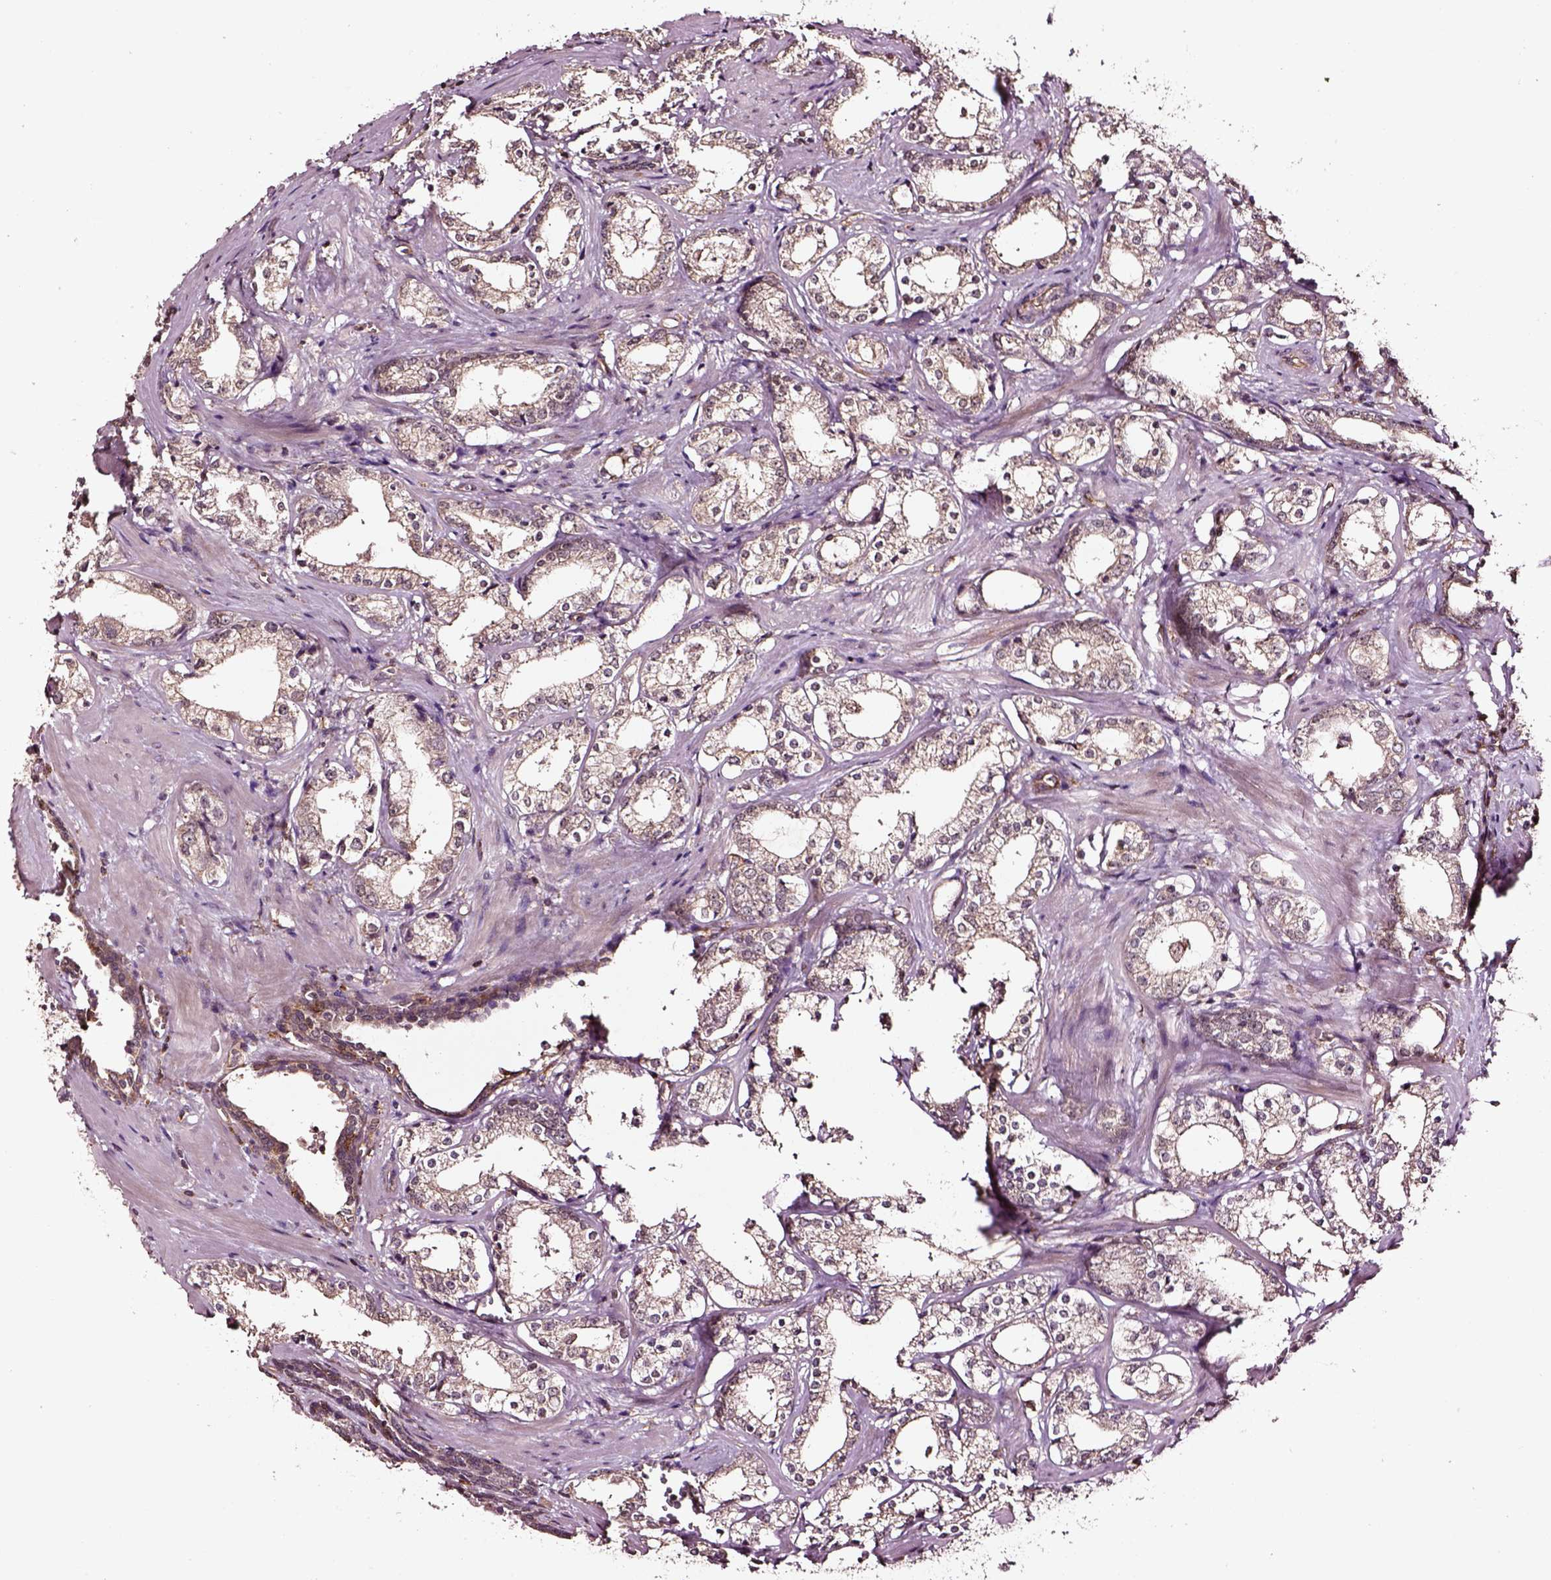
{"staining": {"intensity": "weak", "quantity": ">75%", "location": "cytoplasmic/membranous"}, "tissue": "prostate cancer", "cell_type": "Tumor cells", "image_type": "cancer", "snomed": [{"axis": "morphology", "description": "Adenocarcinoma, NOS"}, {"axis": "topography", "description": "Prostate and seminal vesicle, NOS"}], "caption": "This micrograph reveals IHC staining of prostate cancer (adenocarcinoma), with low weak cytoplasmic/membranous staining in about >75% of tumor cells.", "gene": "RASSF5", "patient": {"sex": "male", "age": 63}}